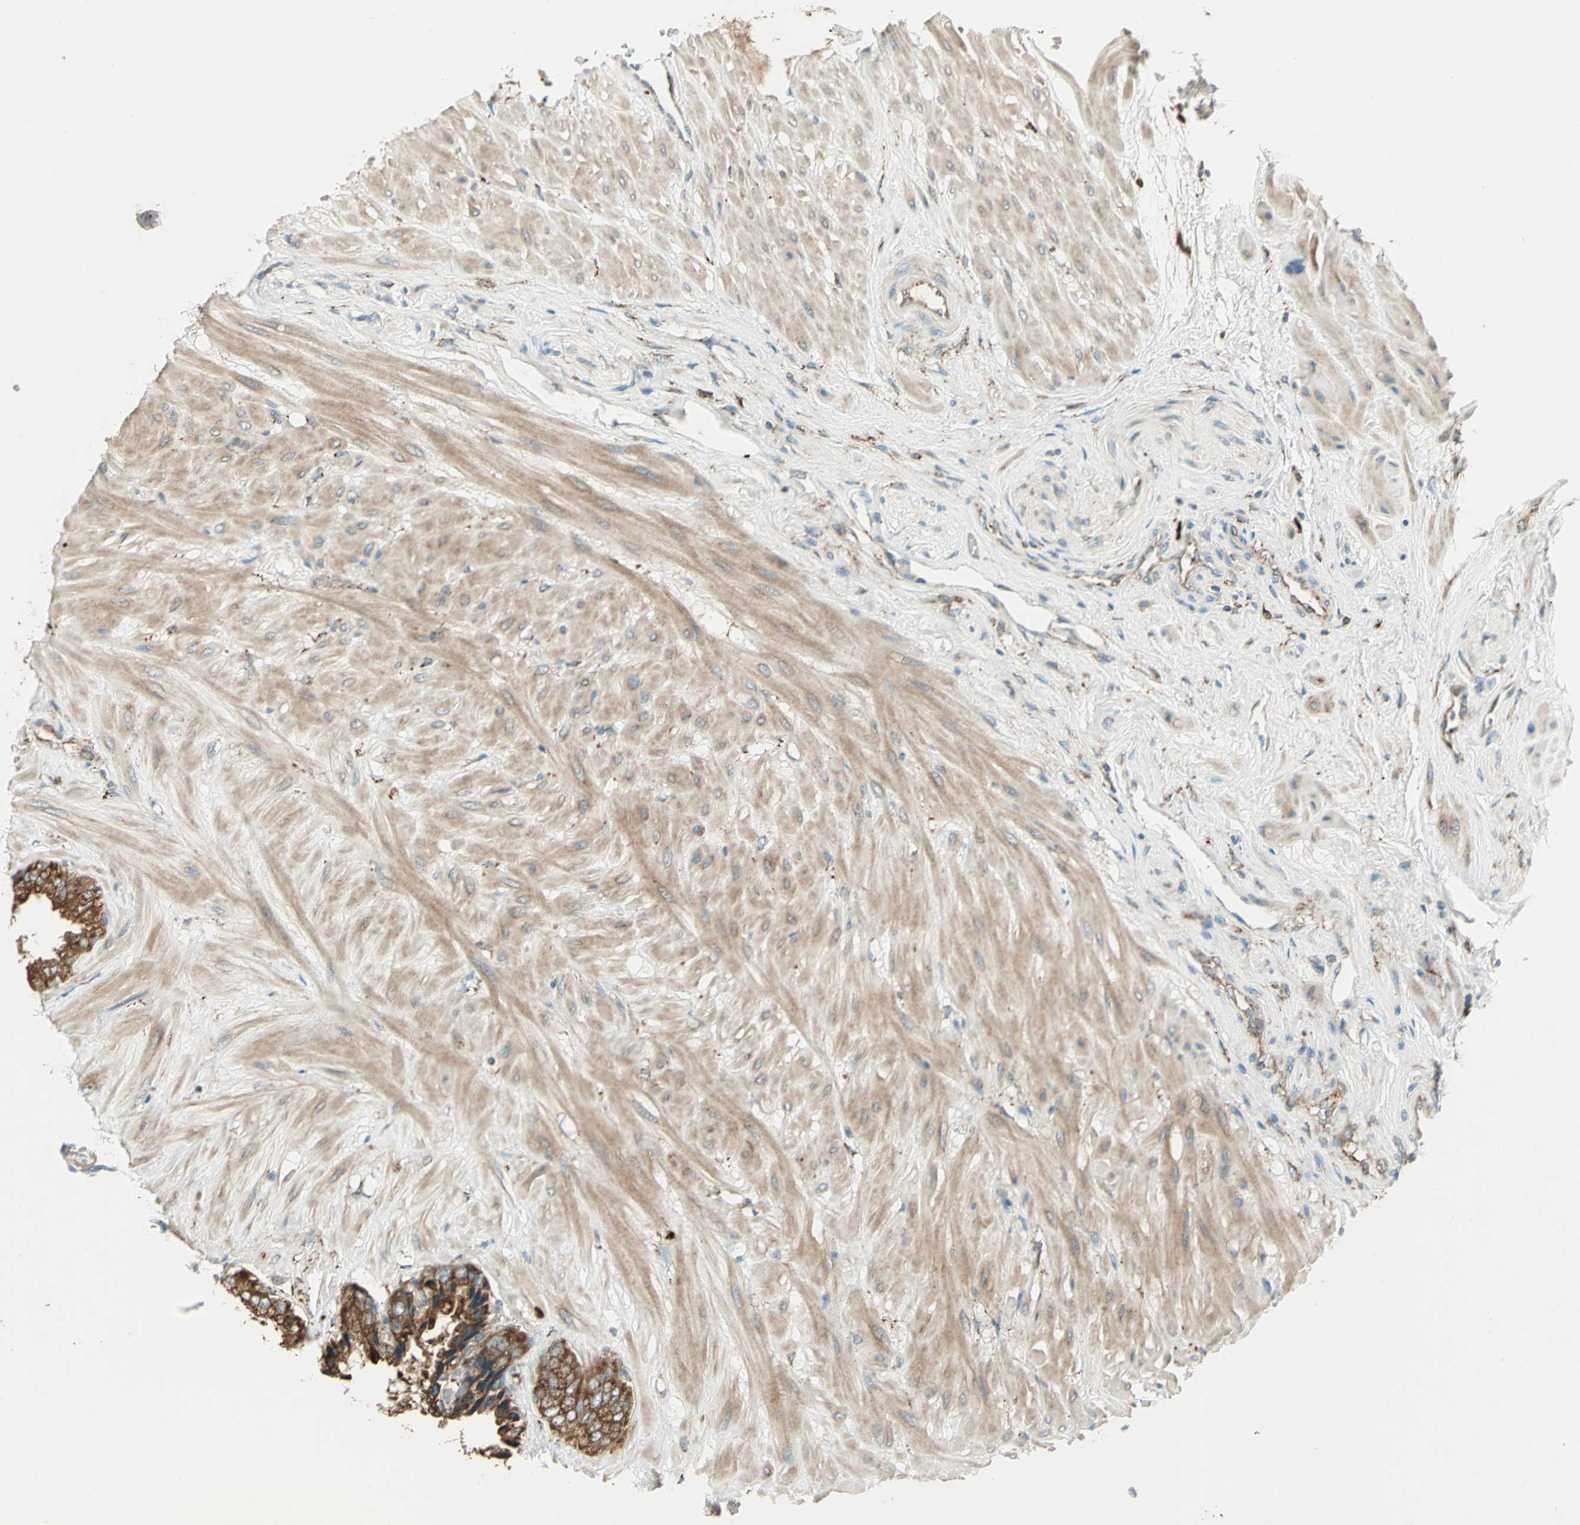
{"staining": {"intensity": "strong", "quantity": ">75%", "location": "cytoplasmic/membranous"}, "tissue": "seminal vesicle", "cell_type": "Glandular cells", "image_type": "normal", "snomed": [{"axis": "morphology", "description": "Normal tissue, NOS"}, {"axis": "topography", "description": "Seminal veicle"}], "caption": "IHC (DAB) staining of normal seminal vesicle displays strong cytoplasmic/membranous protein expression in approximately >75% of glandular cells.", "gene": "PDIA4", "patient": {"sex": "male", "age": 46}}